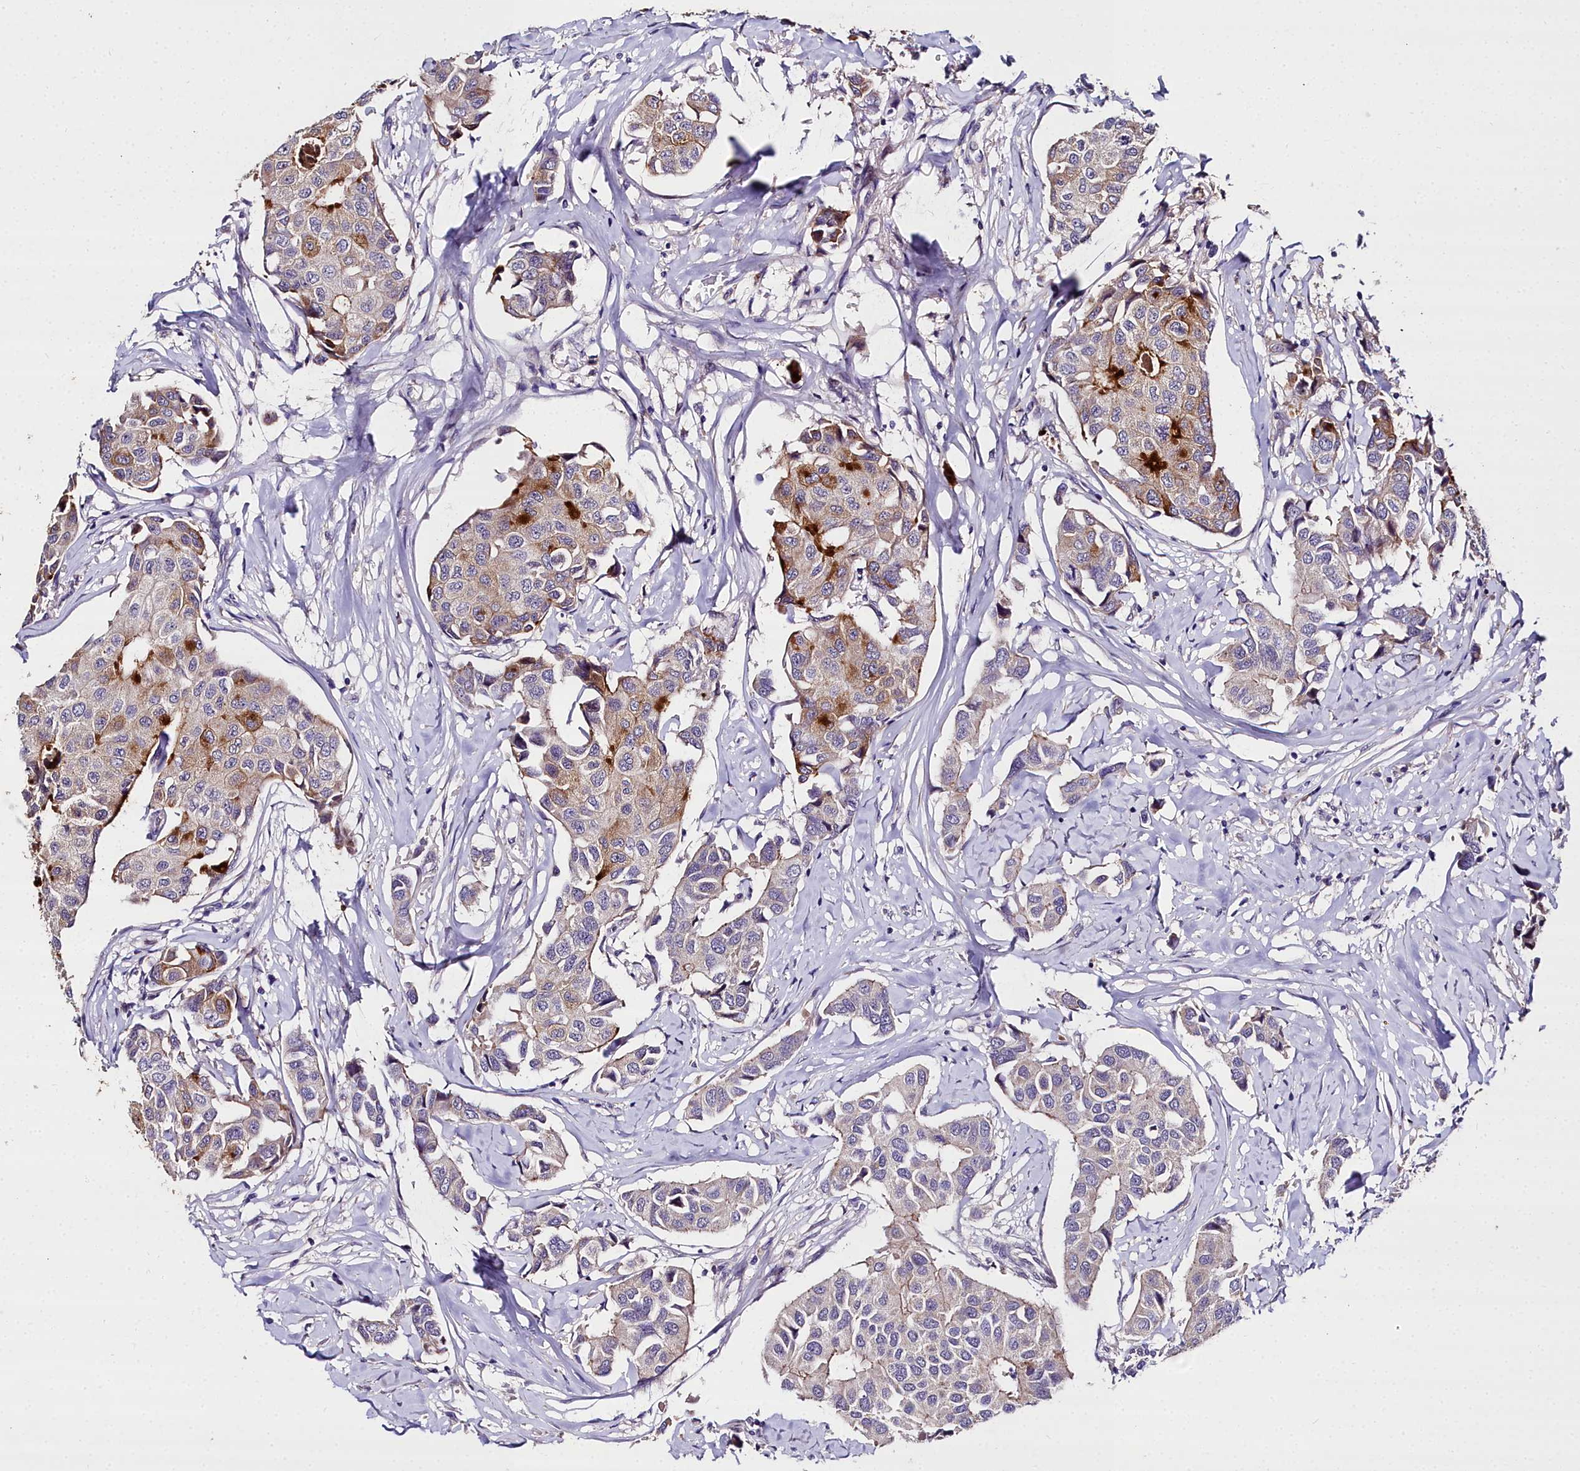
{"staining": {"intensity": "strong", "quantity": "<25%", "location": "cytoplasmic/membranous"}, "tissue": "breast cancer", "cell_type": "Tumor cells", "image_type": "cancer", "snomed": [{"axis": "morphology", "description": "Duct carcinoma"}, {"axis": "topography", "description": "Breast"}], "caption": "About <25% of tumor cells in infiltrating ductal carcinoma (breast) reveal strong cytoplasmic/membranous protein expression as visualized by brown immunohistochemical staining.", "gene": "NT5M", "patient": {"sex": "female", "age": 80}}